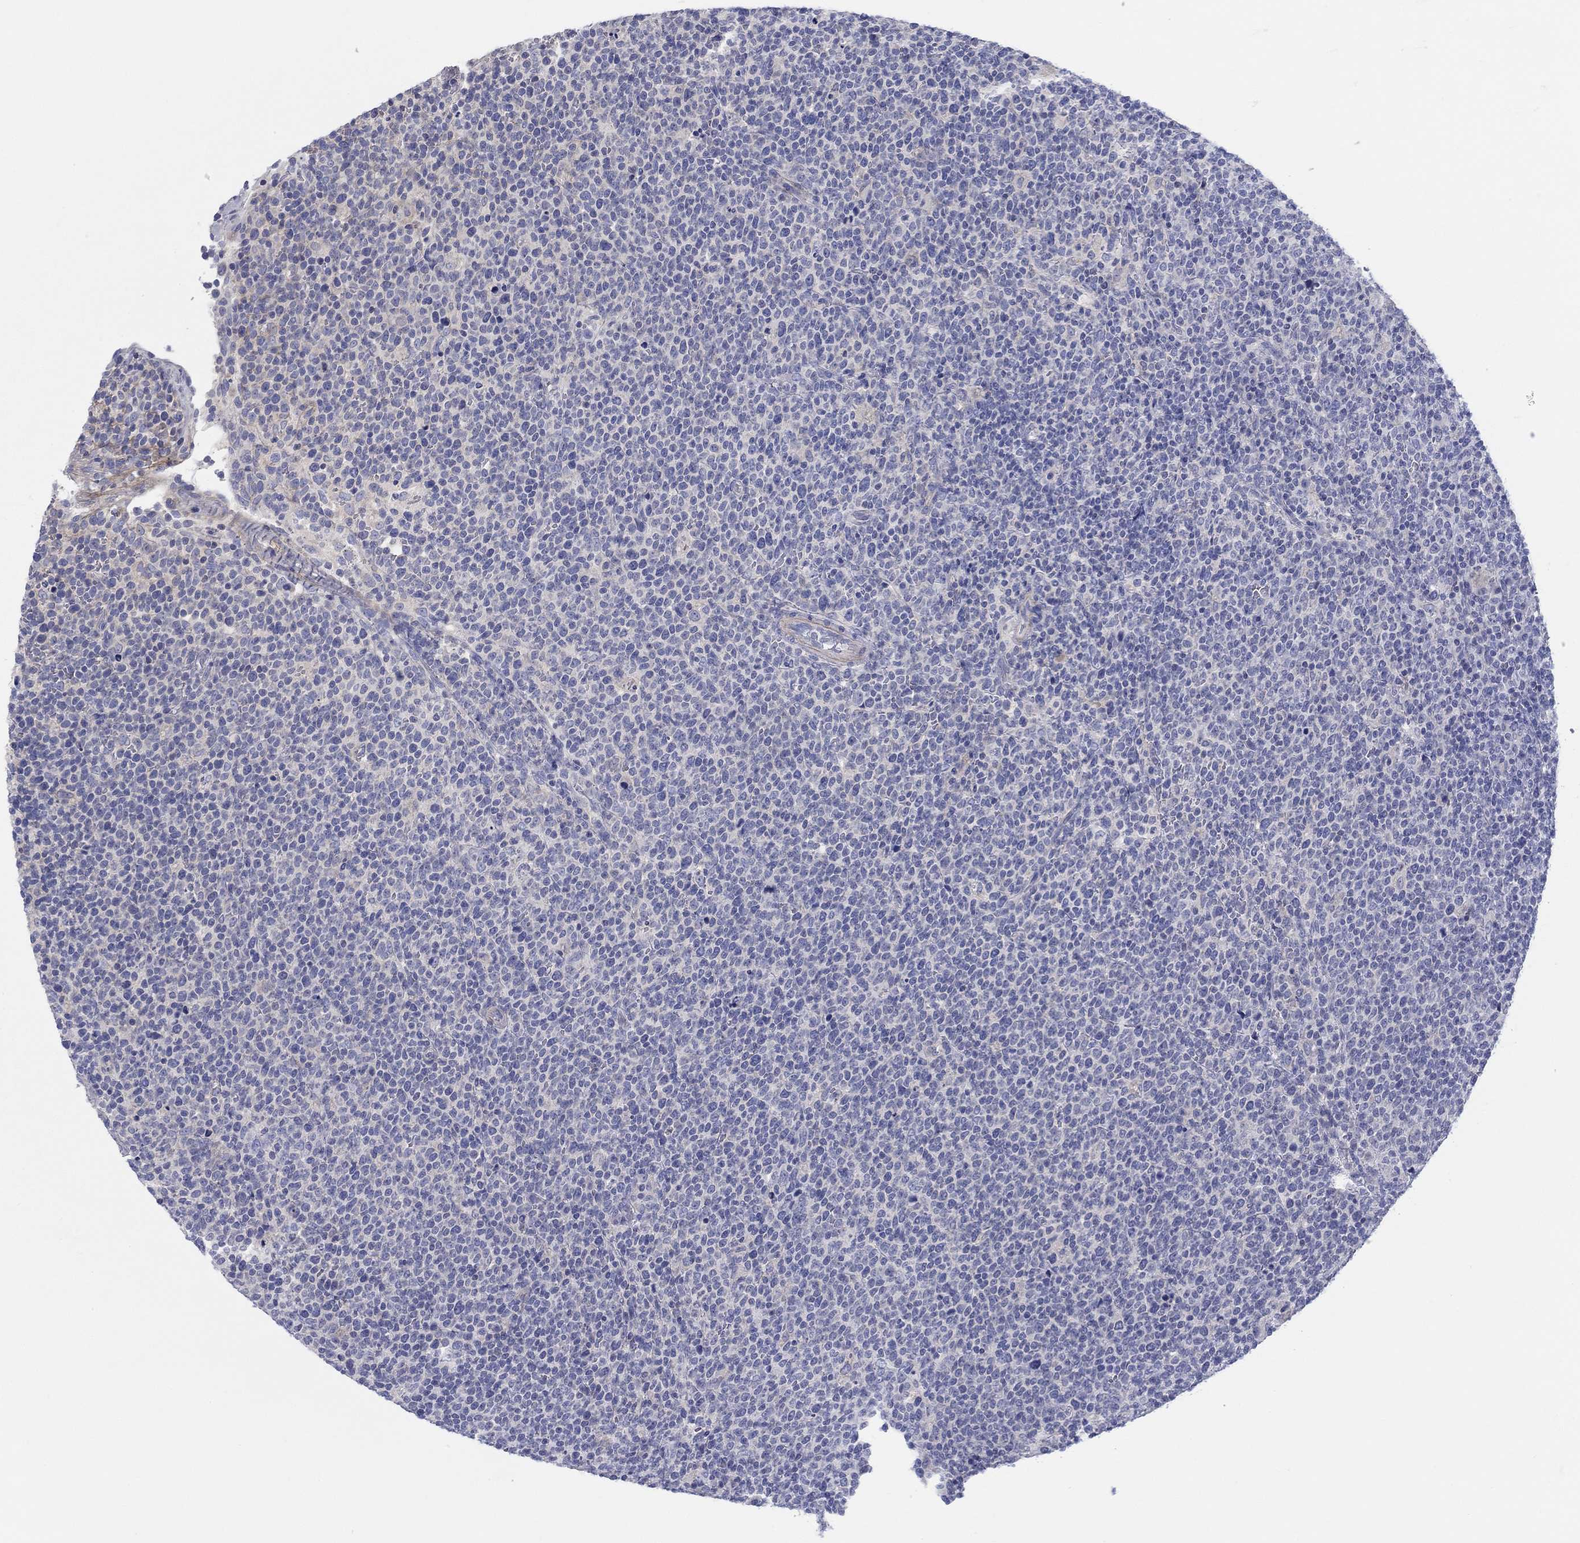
{"staining": {"intensity": "negative", "quantity": "none", "location": "none"}, "tissue": "lymphoma", "cell_type": "Tumor cells", "image_type": "cancer", "snomed": [{"axis": "morphology", "description": "Malignant lymphoma, non-Hodgkin's type, High grade"}, {"axis": "topography", "description": "Lymph node"}], "caption": "High magnification brightfield microscopy of lymphoma stained with DAB (3,3'-diaminobenzidine) (brown) and counterstained with hematoxylin (blue): tumor cells show no significant staining.", "gene": "HAPLN4", "patient": {"sex": "male", "age": 61}}